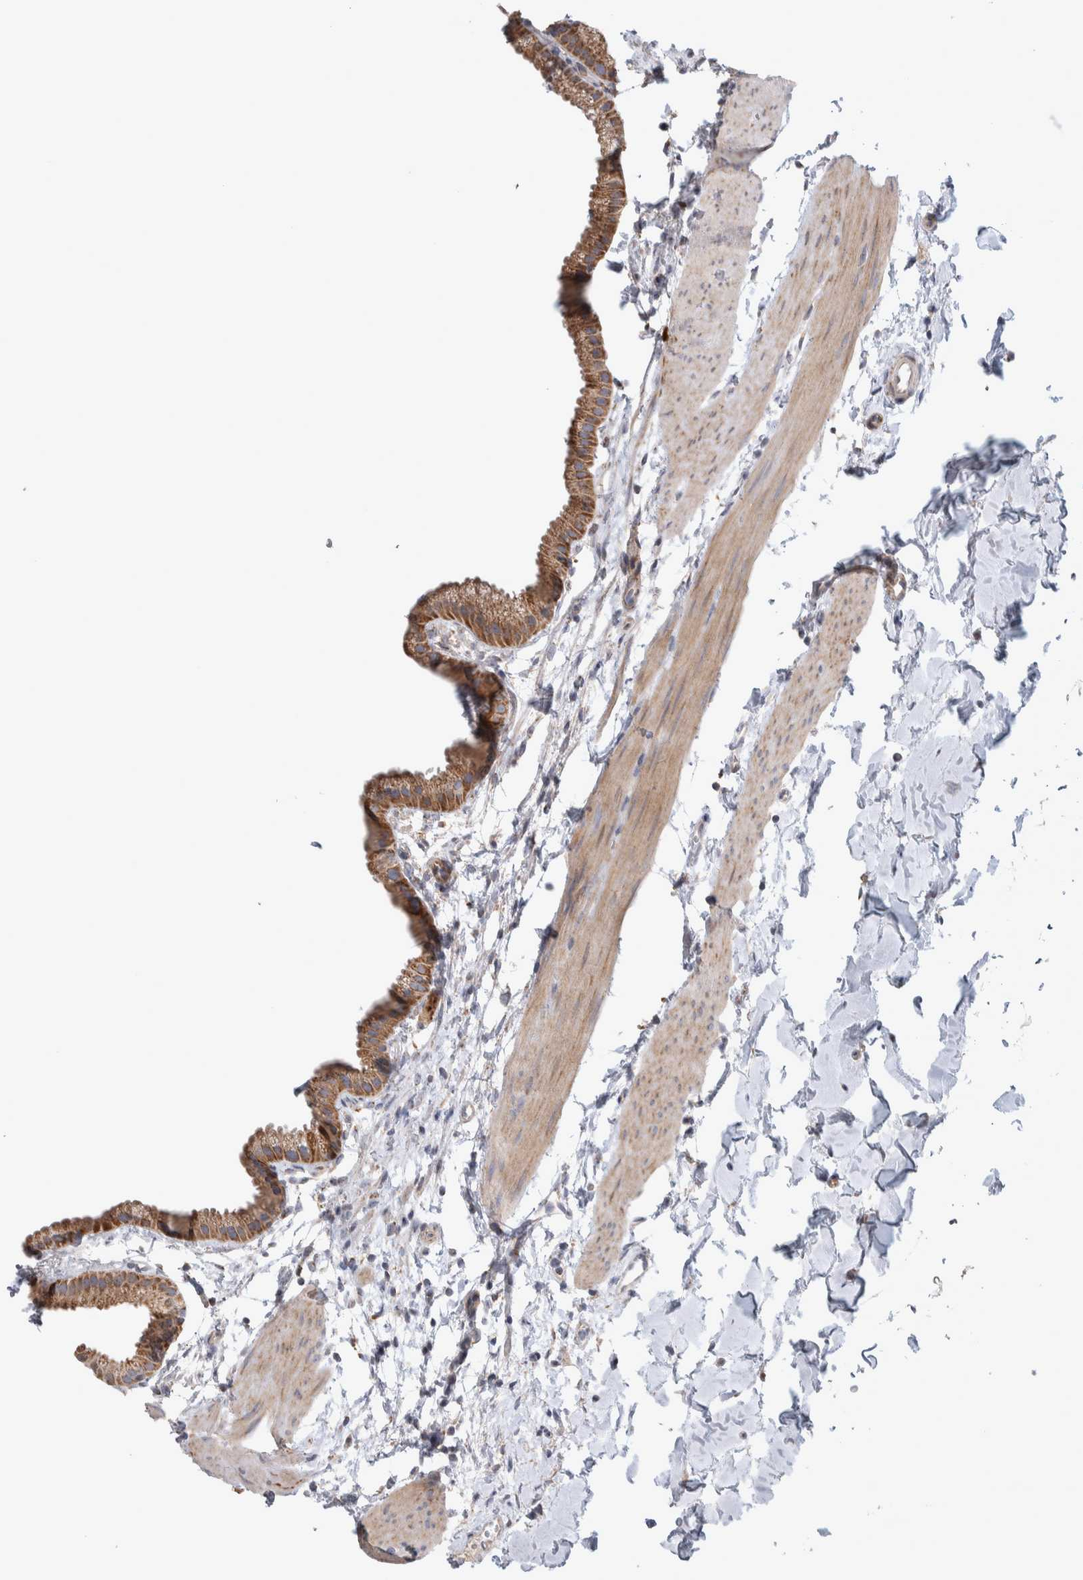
{"staining": {"intensity": "moderate", "quantity": ">75%", "location": "cytoplasmic/membranous"}, "tissue": "gallbladder", "cell_type": "Glandular cells", "image_type": "normal", "snomed": [{"axis": "morphology", "description": "Normal tissue, NOS"}, {"axis": "topography", "description": "Gallbladder"}], "caption": "High-magnification brightfield microscopy of normal gallbladder stained with DAB (3,3'-diaminobenzidine) (brown) and counterstained with hematoxylin (blue). glandular cells exhibit moderate cytoplasmic/membranous positivity is present in approximately>75% of cells.", "gene": "SCO1", "patient": {"sex": "female", "age": 64}}